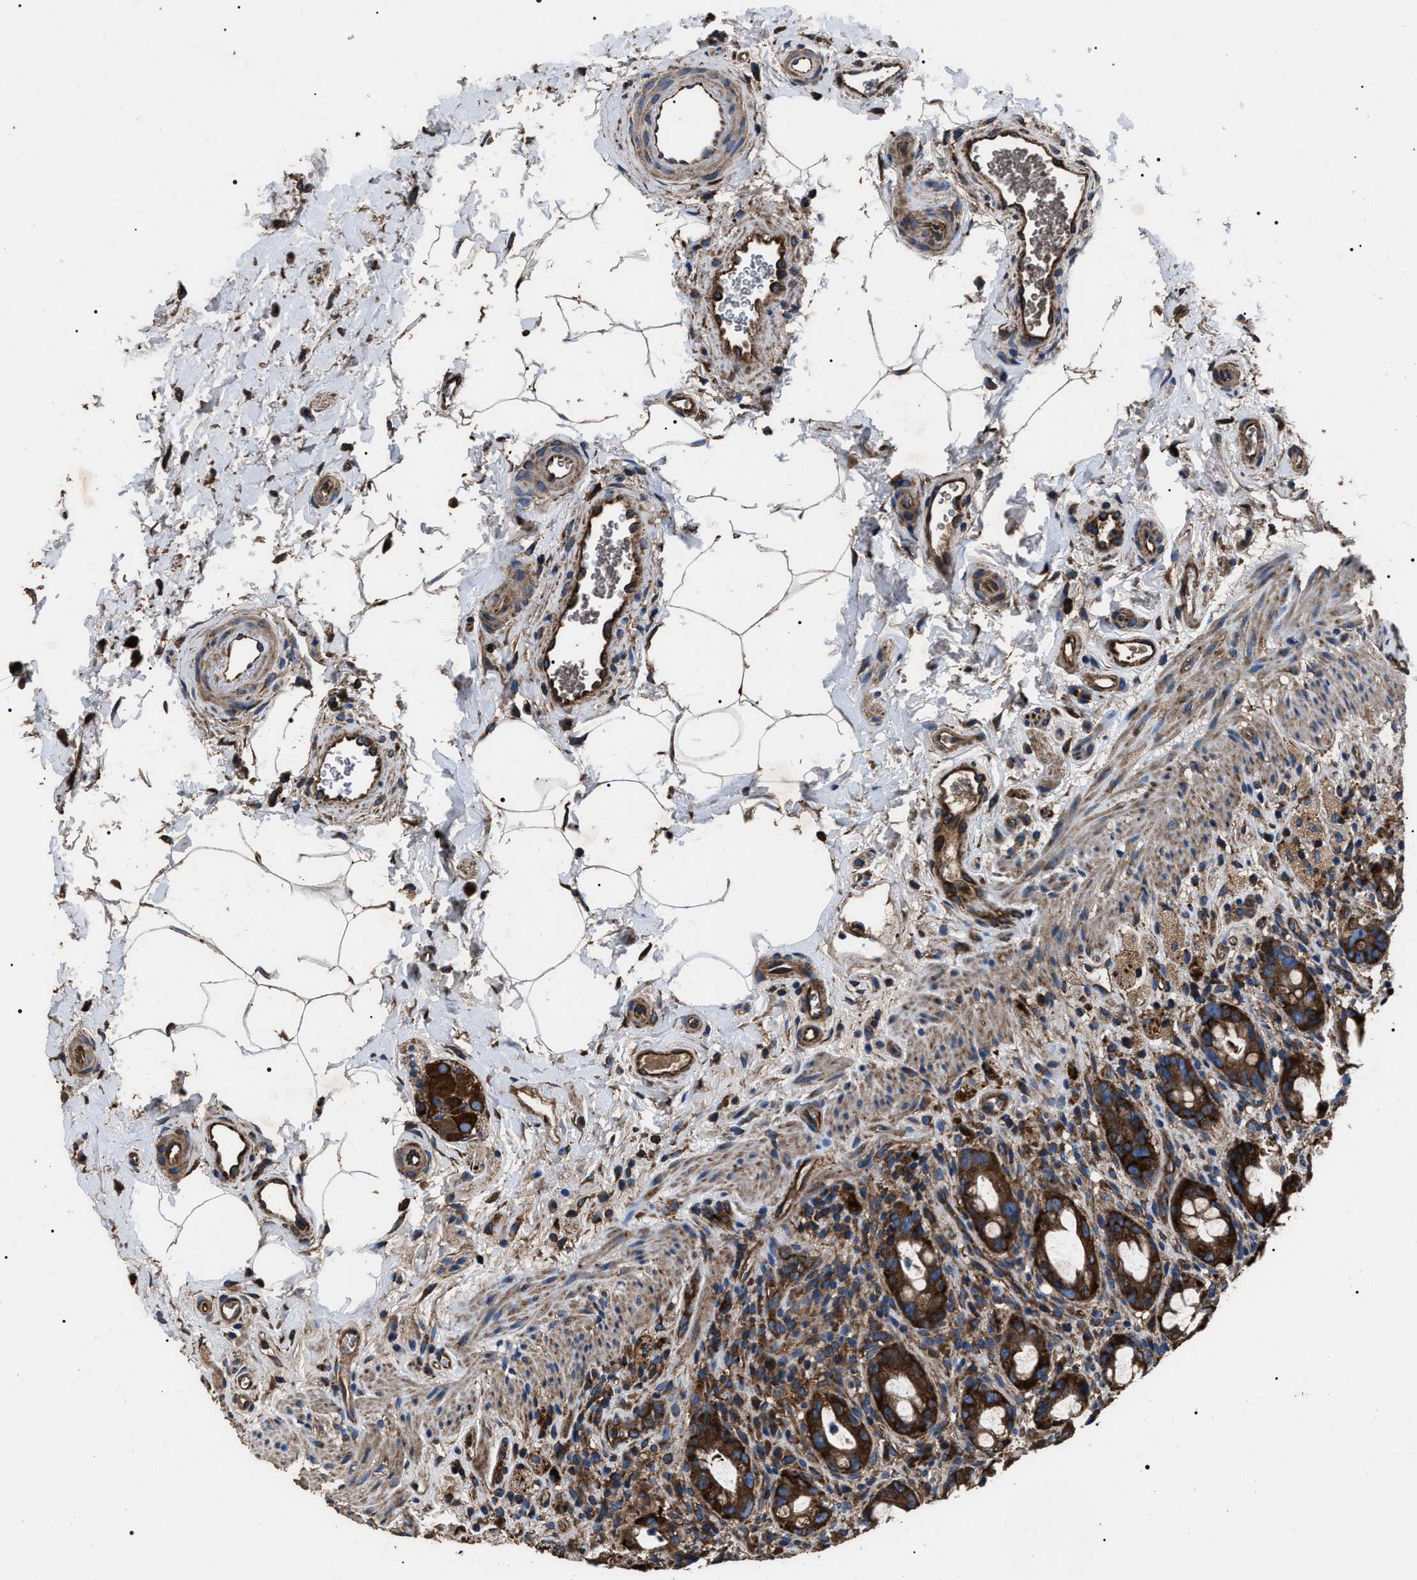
{"staining": {"intensity": "strong", "quantity": ">75%", "location": "cytoplasmic/membranous"}, "tissue": "rectum", "cell_type": "Glandular cells", "image_type": "normal", "snomed": [{"axis": "morphology", "description": "Normal tissue, NOS"}, {"axis": "topography", "description": "Rectum"}], "caption": "A photomicrograph of rectum stained for a protein shows strong cytoplasmic/membranous brown staining in glandular cells. The staining was performed using DAB, with brown indicating positive protein expression. Nuclei are stained blue with hematoxylin.", "gene": "HSCB", "patient": {"sex": "male", "age": 44}}